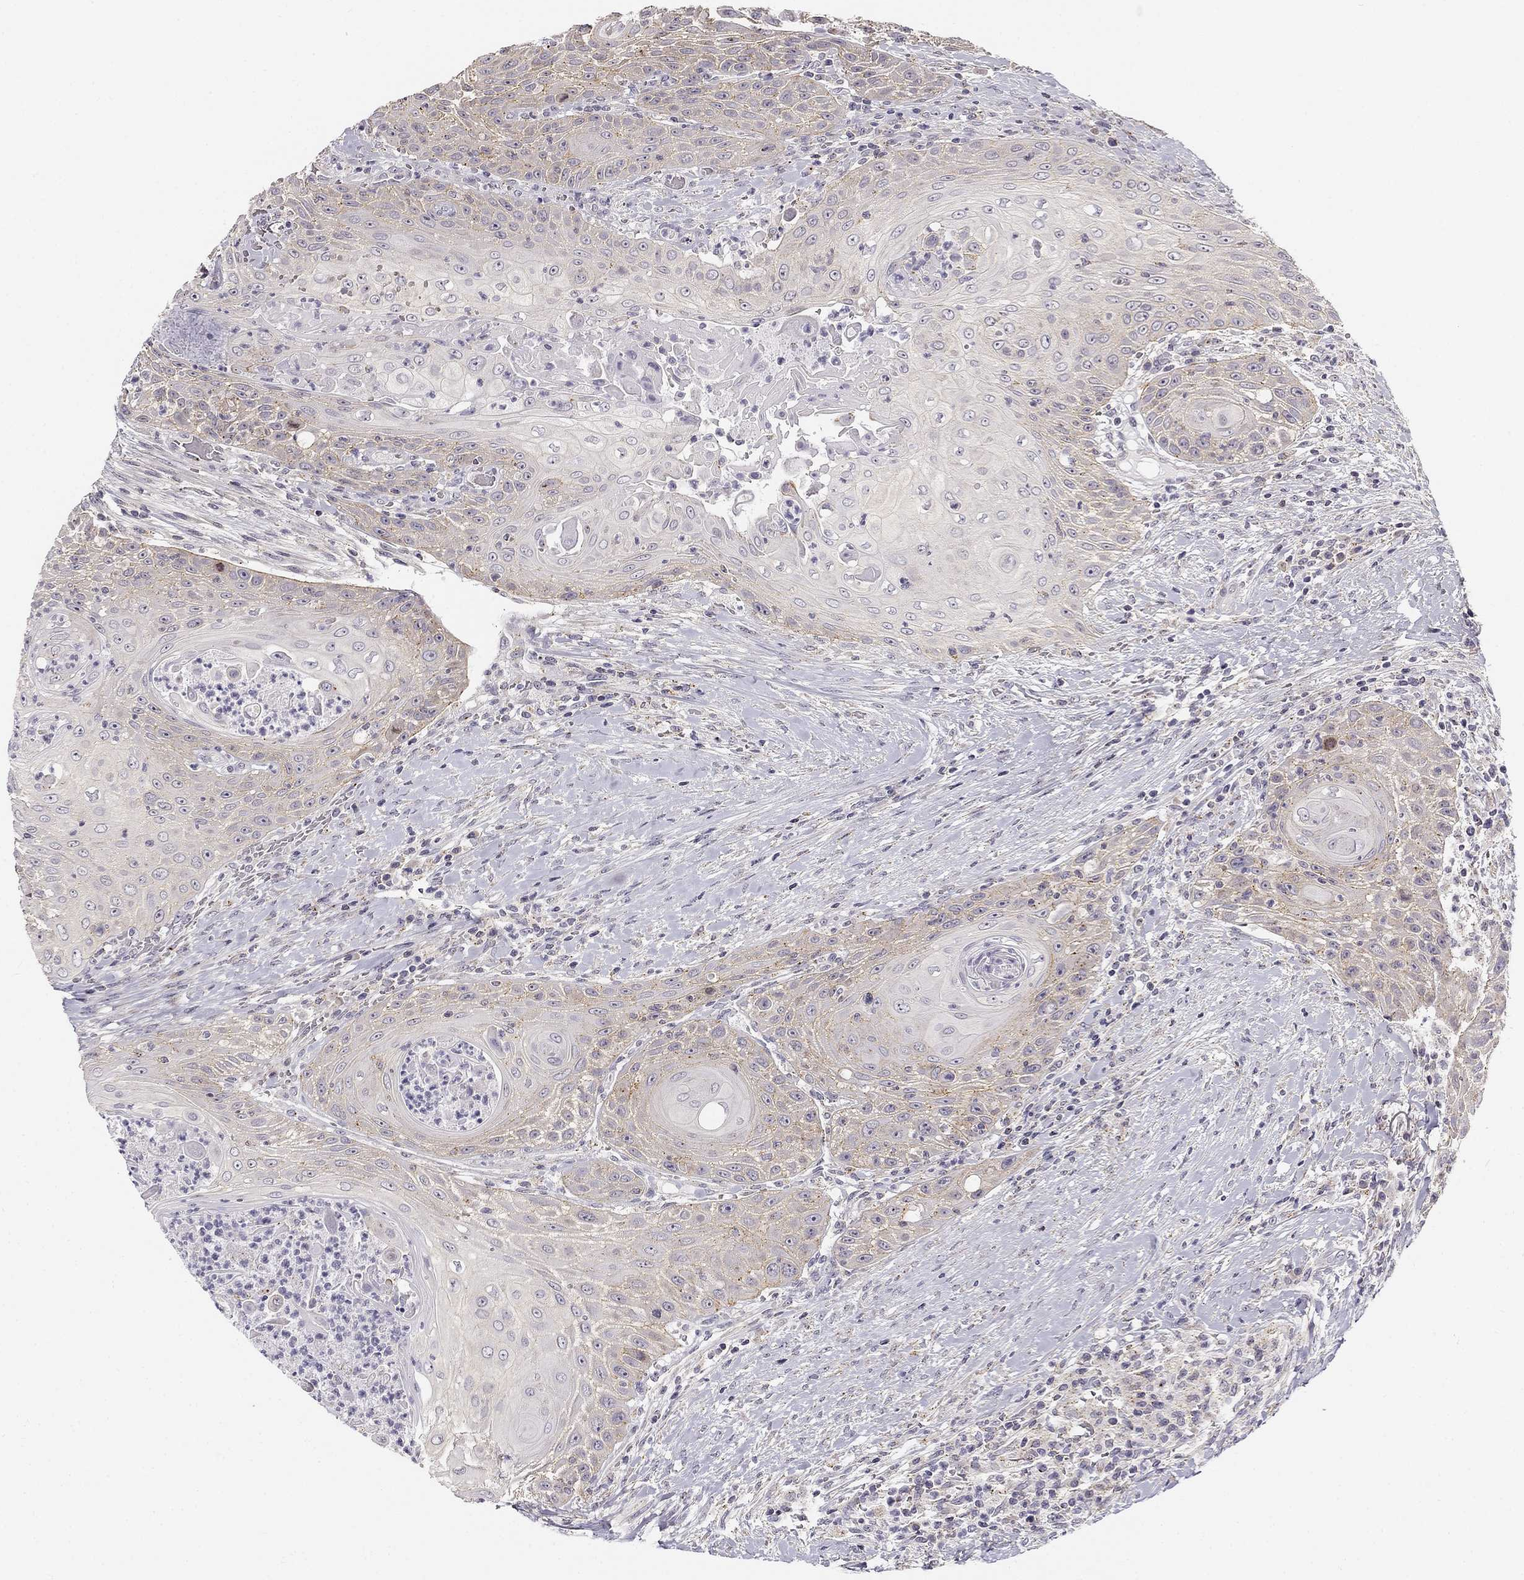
{"staining": {"intensity": "moderate", "quantity": "<25%", "location": "cytoplasmic/membranous"}, "tissue": "head and neck cancer", "cell_type": "Tumor cells", "image_type": "cancer", "snomed": [{"axis": "morphology", "description": "Squamous cell carcinoma, NOS"}, {"axis": "topography", "description": "Head-Neck"}], "caption": "High-magnification brightfield microscopy of head and neck squamous cell carcinoma stained with DAB (3,3'-diaminobenzidine) (brown) and counterstained with hematoxylin (blue). tumor cells exhibit moderate cytoplasmic/membranous staining is present in about<25% of cells.", "gene": "CNR1", "patient": {"sex": "male", "age": 69}}